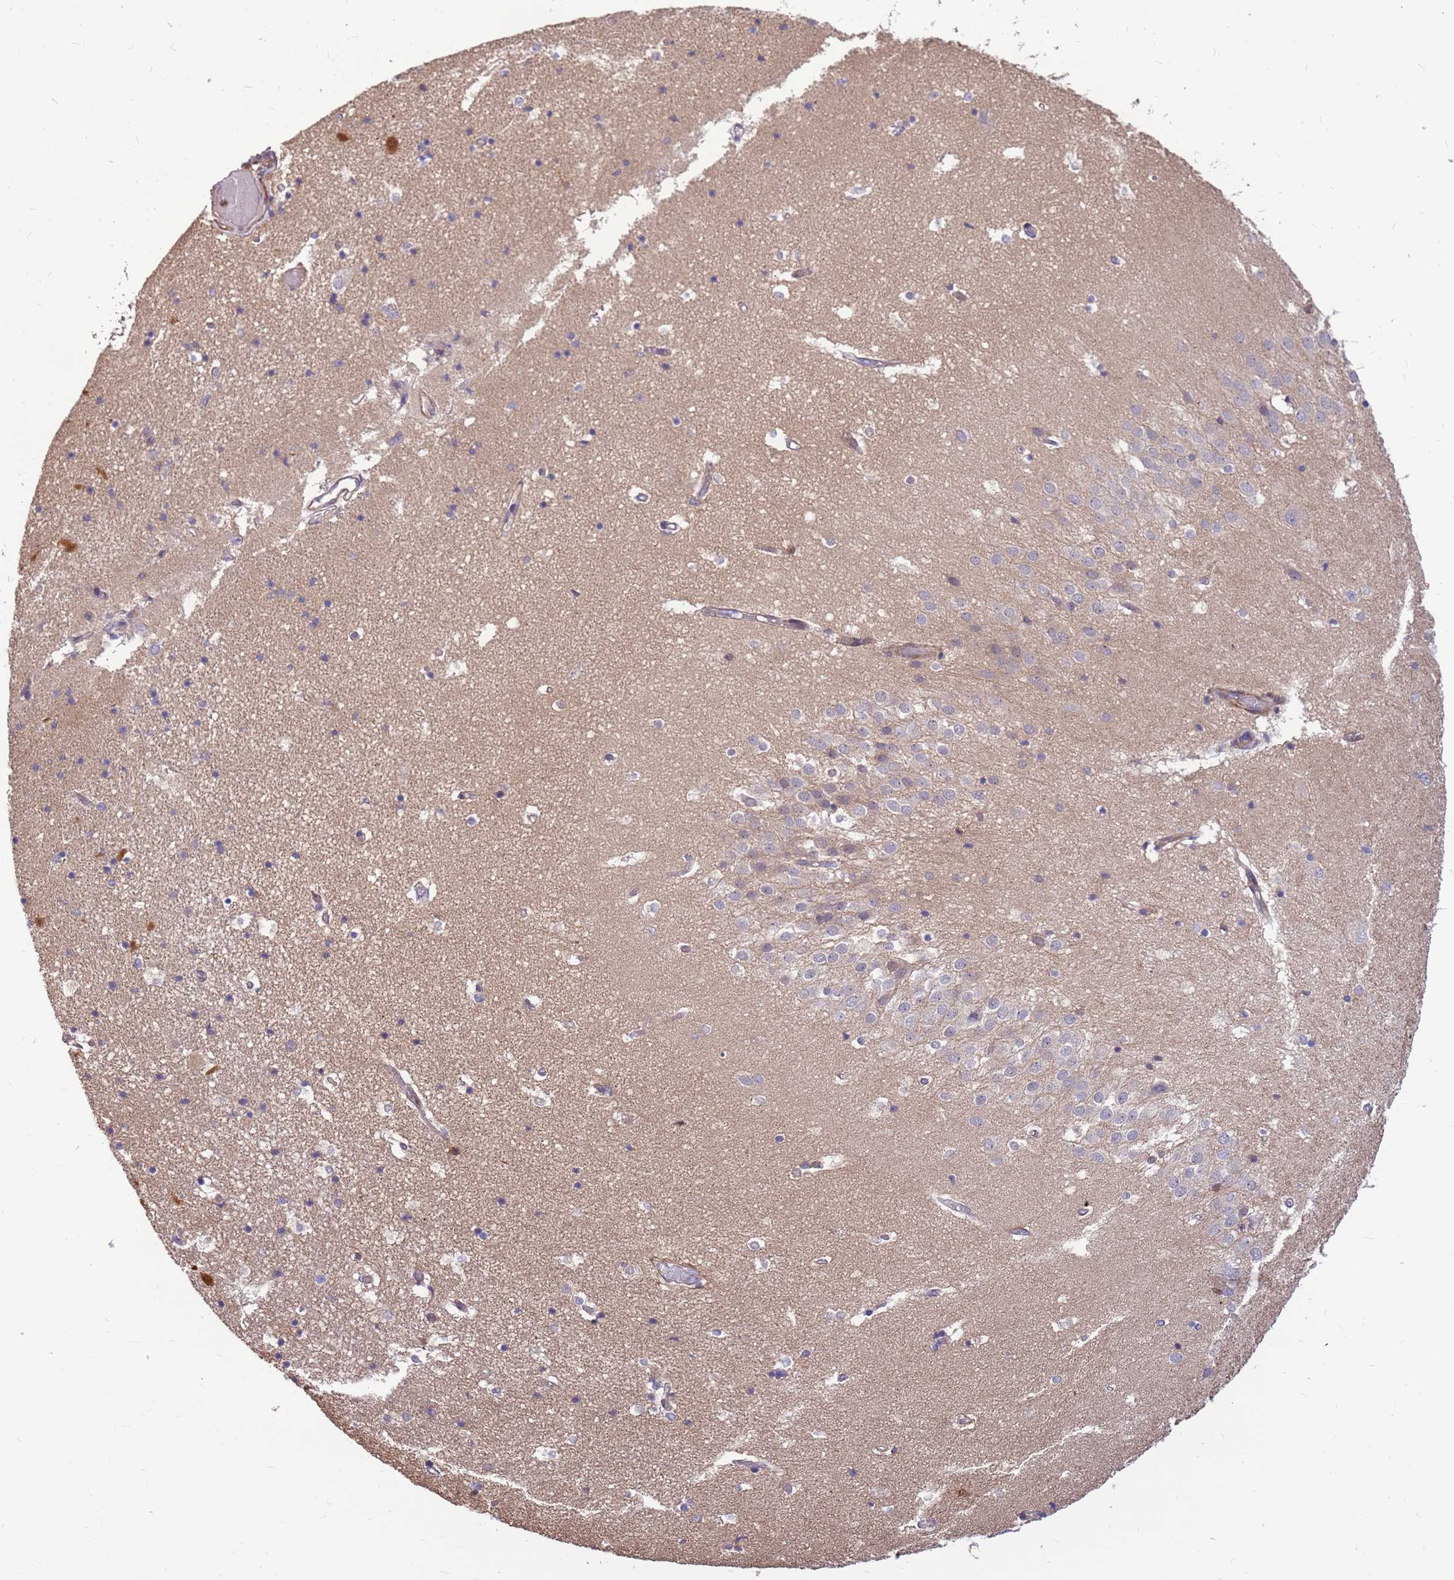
{"staining": {"intensity": "negative", "quantity": "none", "location": "none"}, "tissue": "hippocampus", "cell_type": "Glial cells", "image_type": "normal", "snomed": [{"axis": "morphology", "description": "Normal tissue, NOS"}, {"axis": "topography", "description": "Hippocampus"}], "caption": "Glial cells show no significant protein expression in unremarkable hippocampus.", "gene": "MVD", "patient": {"sex": "female", "age": 52}}